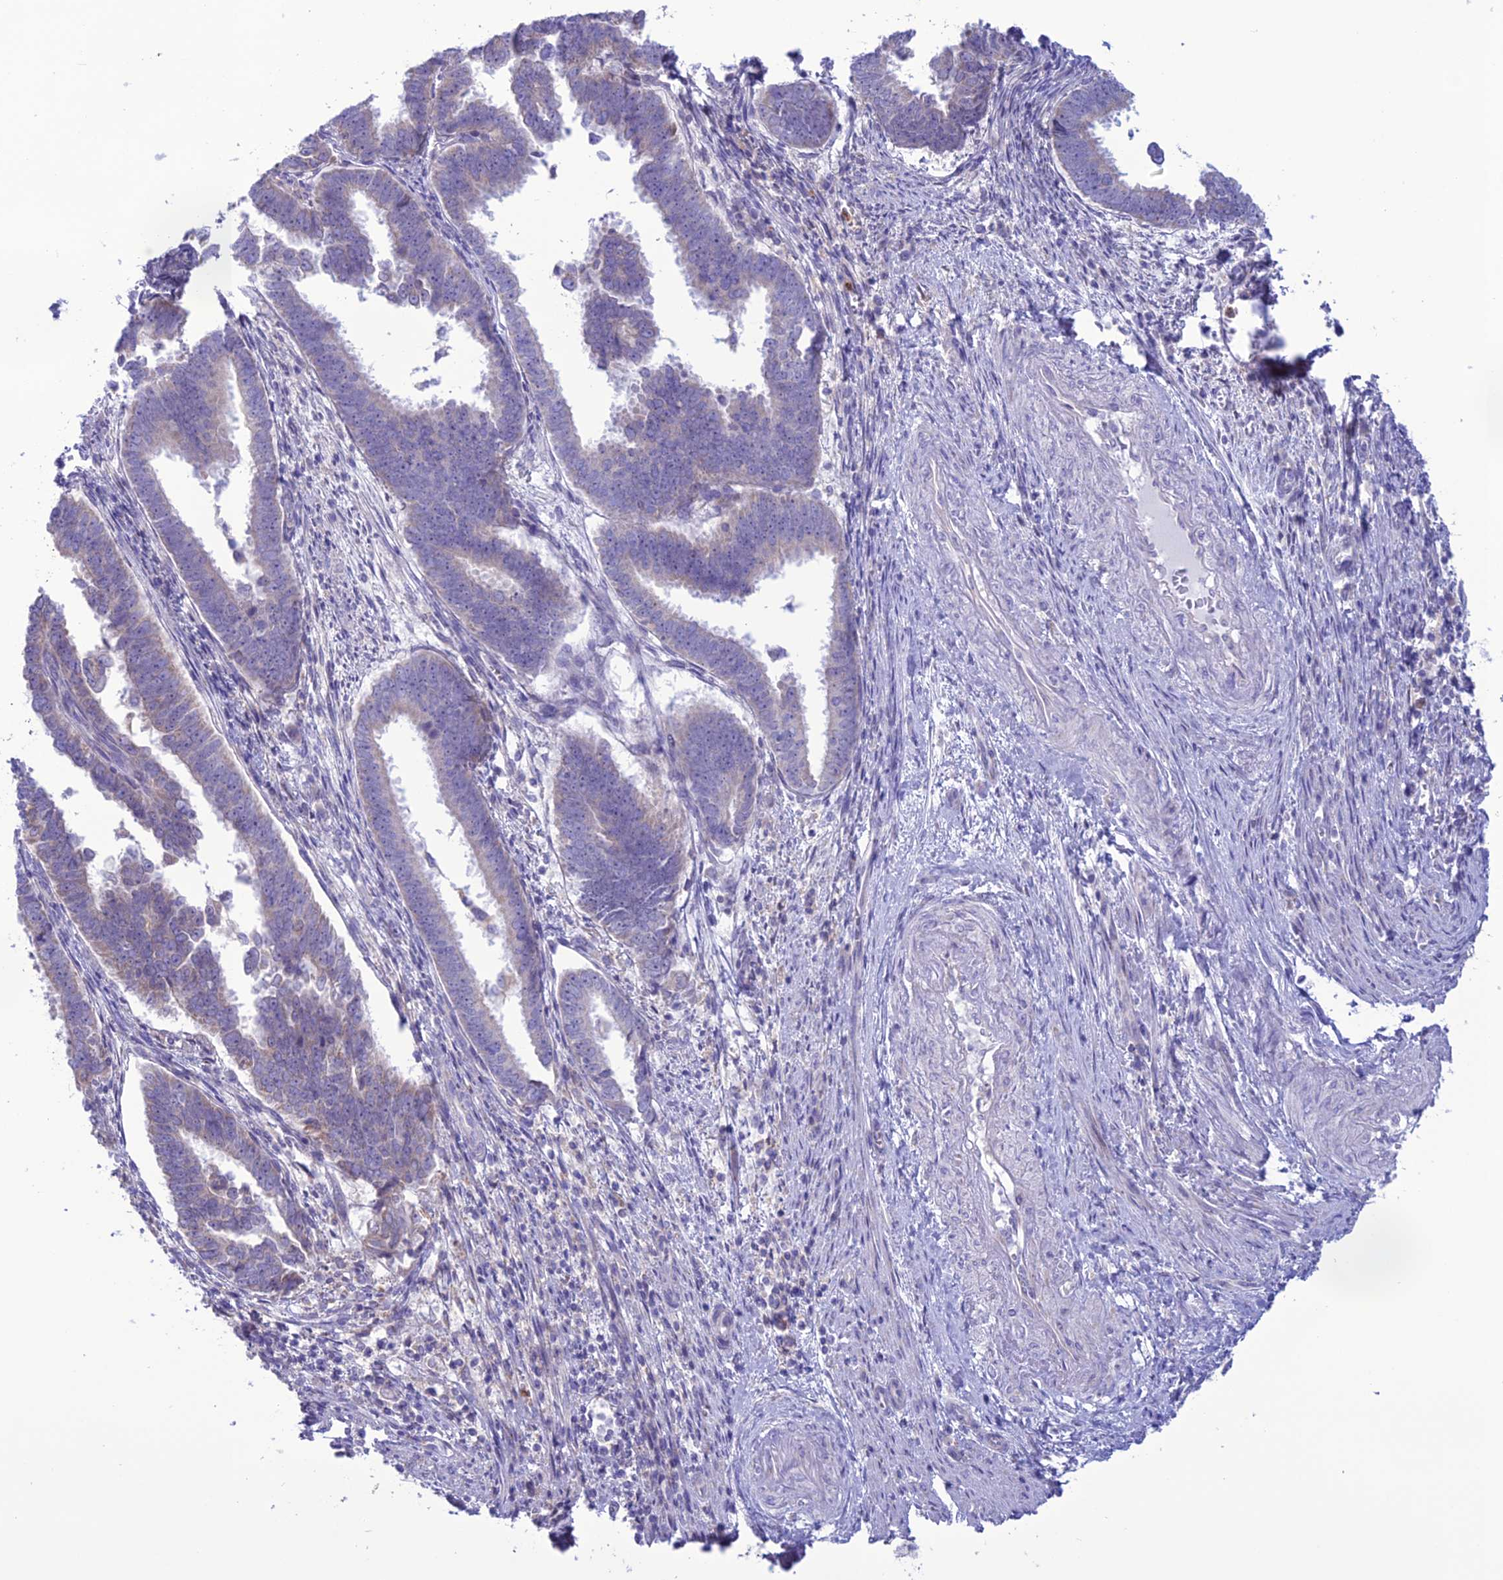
{"staining": {"intensity": "weak", "quantity": "25%-75%", "location": "cytoplasmic/membranous"}, "tissue": "endometrial cancer", "cell_type": "Tumor cells", "image_type": "cancer", "snomed": [{"axis": "morphology", "description": "Adenocarcinoma, NOS"}, {"axis": "topography", "description": "Endometrium"}], "caption": "Immunohistochemistry (IHC) image of human endometrial cancer (adenocarcinoma) stained for a protein (brown), which demonstrates low levels of weak cytoplasmic/membranous expression in approximately 25%-75% of tumor cells.", "gene": "CLCN7", "patient": {"sex": "female", "age": 75}}